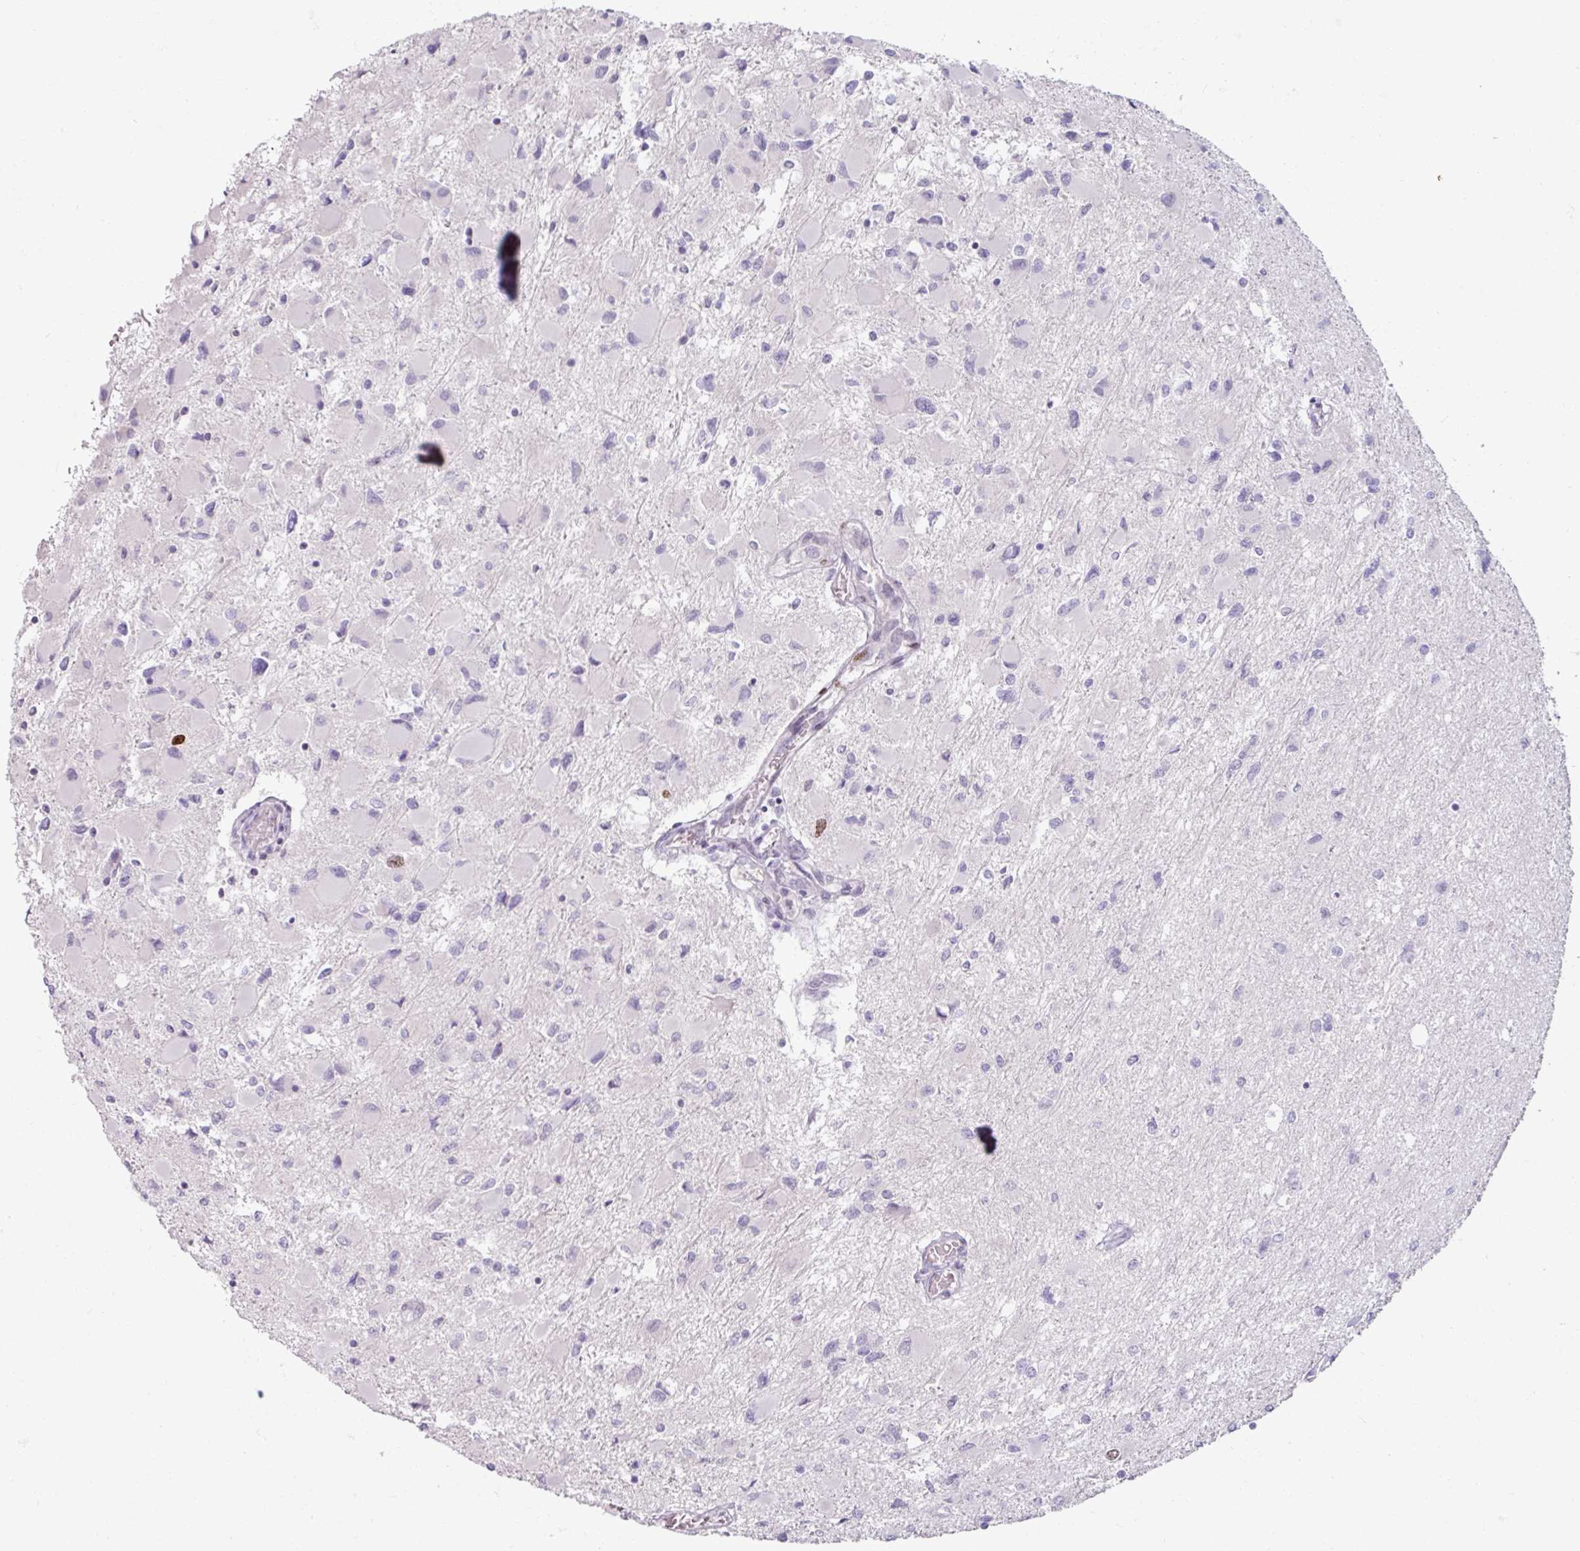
{"staining": {"intensity": "negative", "quantity": "none", "location": "none"}, "tissue": "glioma", "cell_type": "Tumor cells", "image_type": "cancer", "snomed": [{"axis": "morphology", "description": "Glioma, malignant, High grade"}, {"axis": "topography", "description": "Cerebral cortex"}], "caption": "Photomicrograph shows no significant protein staining in tumor cells of malignant high-grade glioma.", "gene": "ATAD2", "patient": {"sex": "female", "age": 36}}